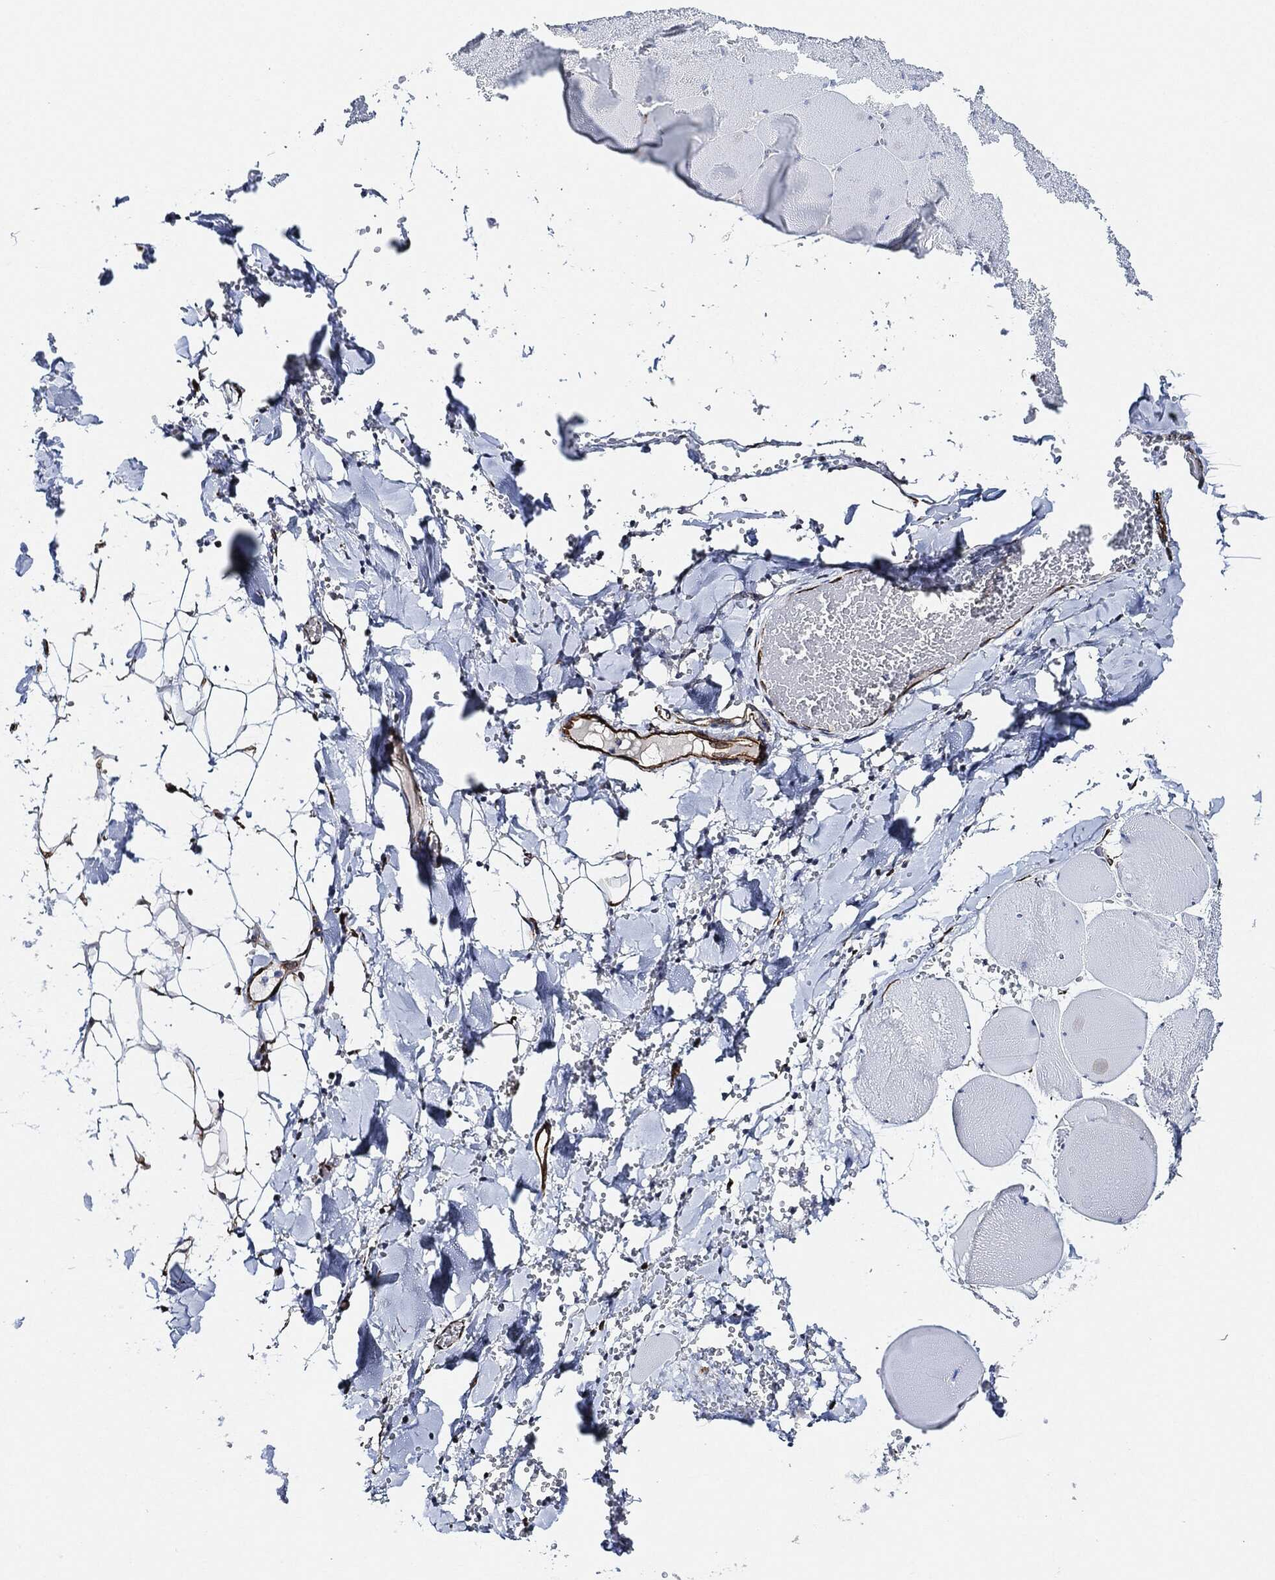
{"staining": {"intensity": "negative", "quantity": "none", "location": "none"}, "tissue": "skeletal muscle", "cell_type": "Myocytes", "image_type": "normal", "snomed": [{"axis": "morphology", "description": "Normal tissue, NOS"}, {"axis": "morphology", "description": "Malignant melanoma, Metastatic site"}, {"axis": "topography", "description": "Skeletal muscle"}], "caption": "A histopathology image of human skeletal muscle is negative for staining in myocytes. Nuclei are stained in blue.", "gene": "THSD1", "patient": {"sex": "male", "age": 50}}